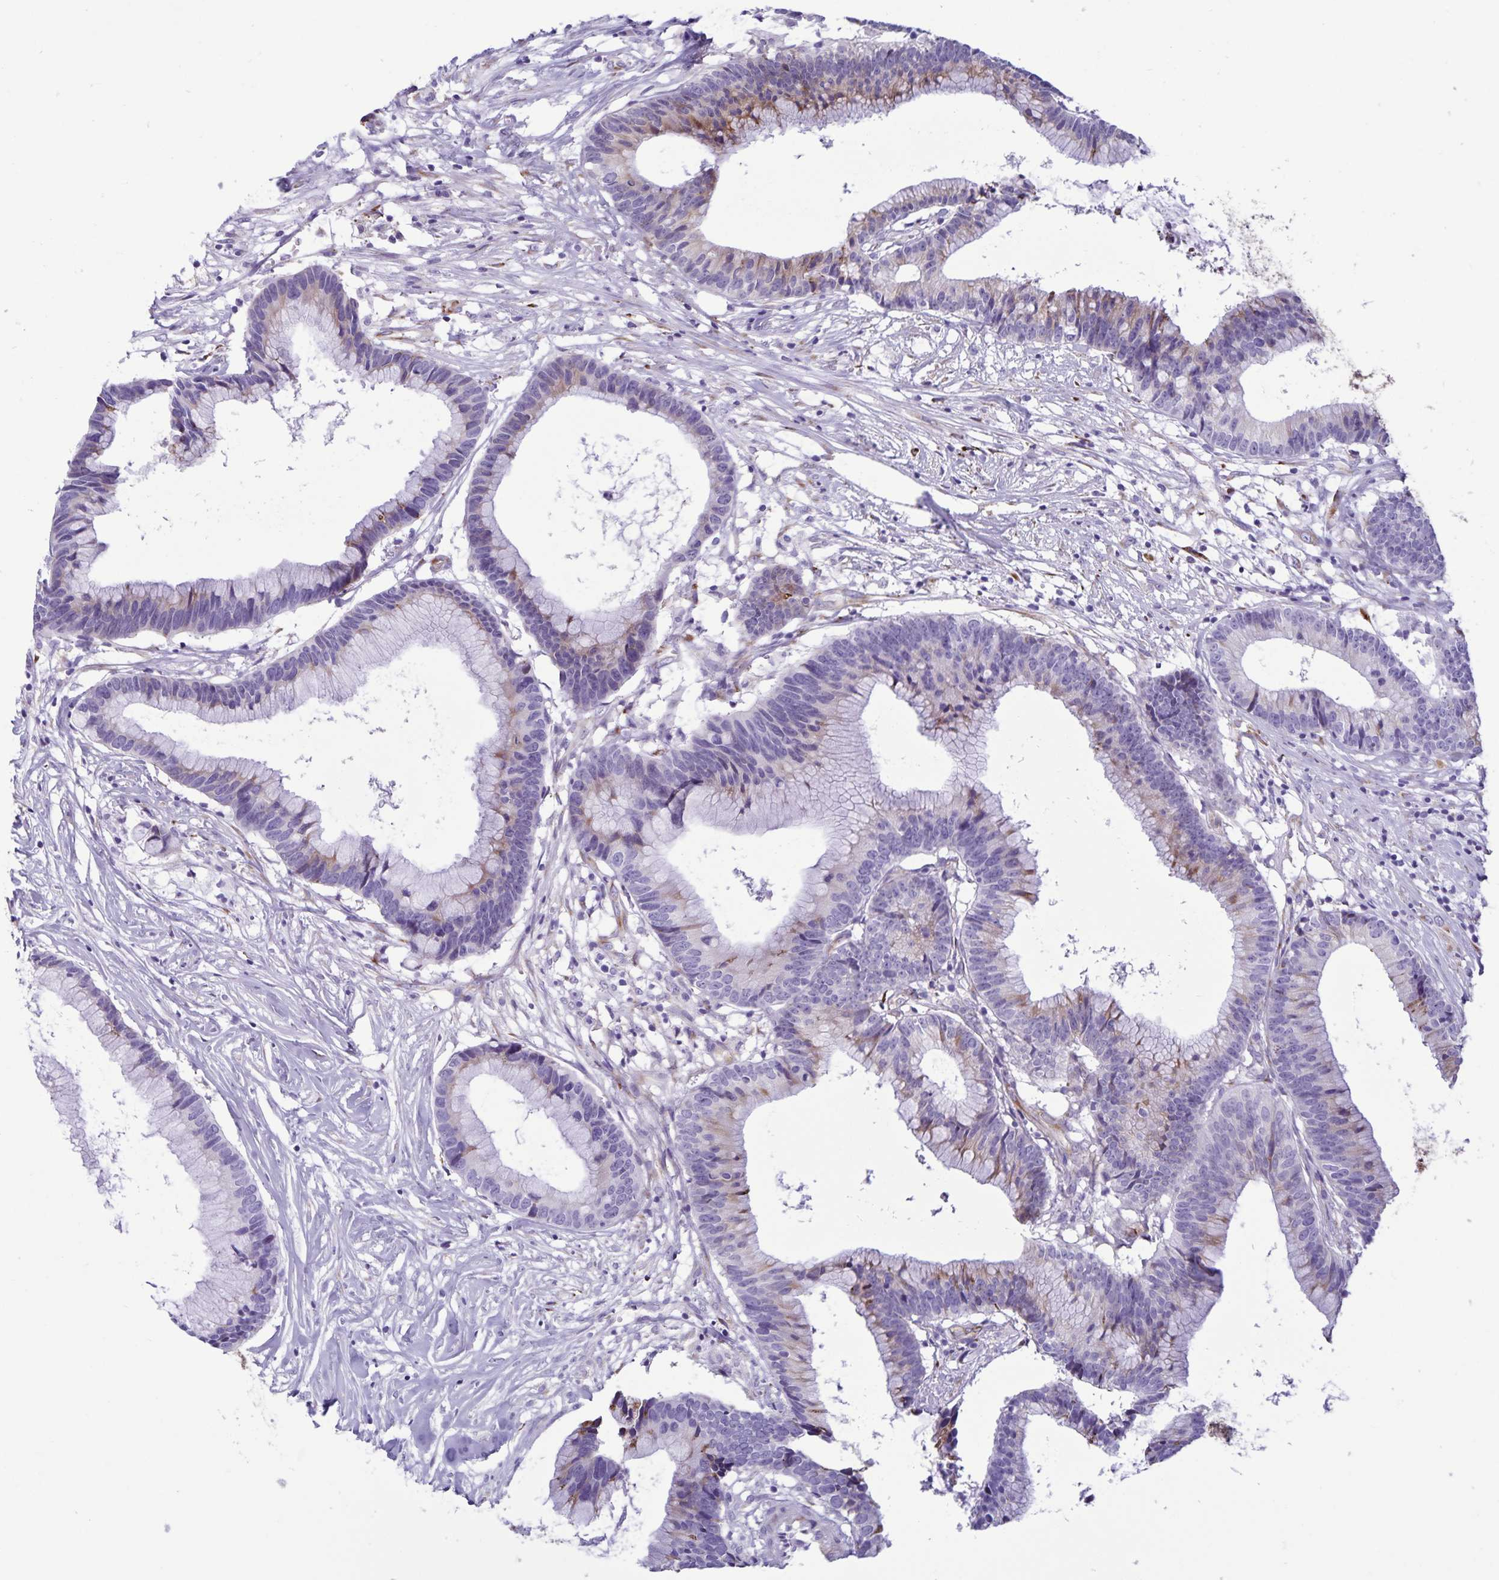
{"staining": {"intensity": "weak", "quantity": "25%-75%", "location": "cytoplasmic/membranous"}, "tissue": "colorectal cancer", "cell_type": "Tumor cells", "image_type": "cancer", "snomed": [{"axis": "morphology", "description": "Adenocarcinoma, NOS"}, {"axis": "topography", "description": "Colon"}], "caption": "The micrograph shows a brown stain indicating the presence of a protein in the cytoplasmic/membranous of tumor cells in adenocarcinoma (colorectal).", "gene": "RCN1", "patient": {"sex": "female", "age": 78}}